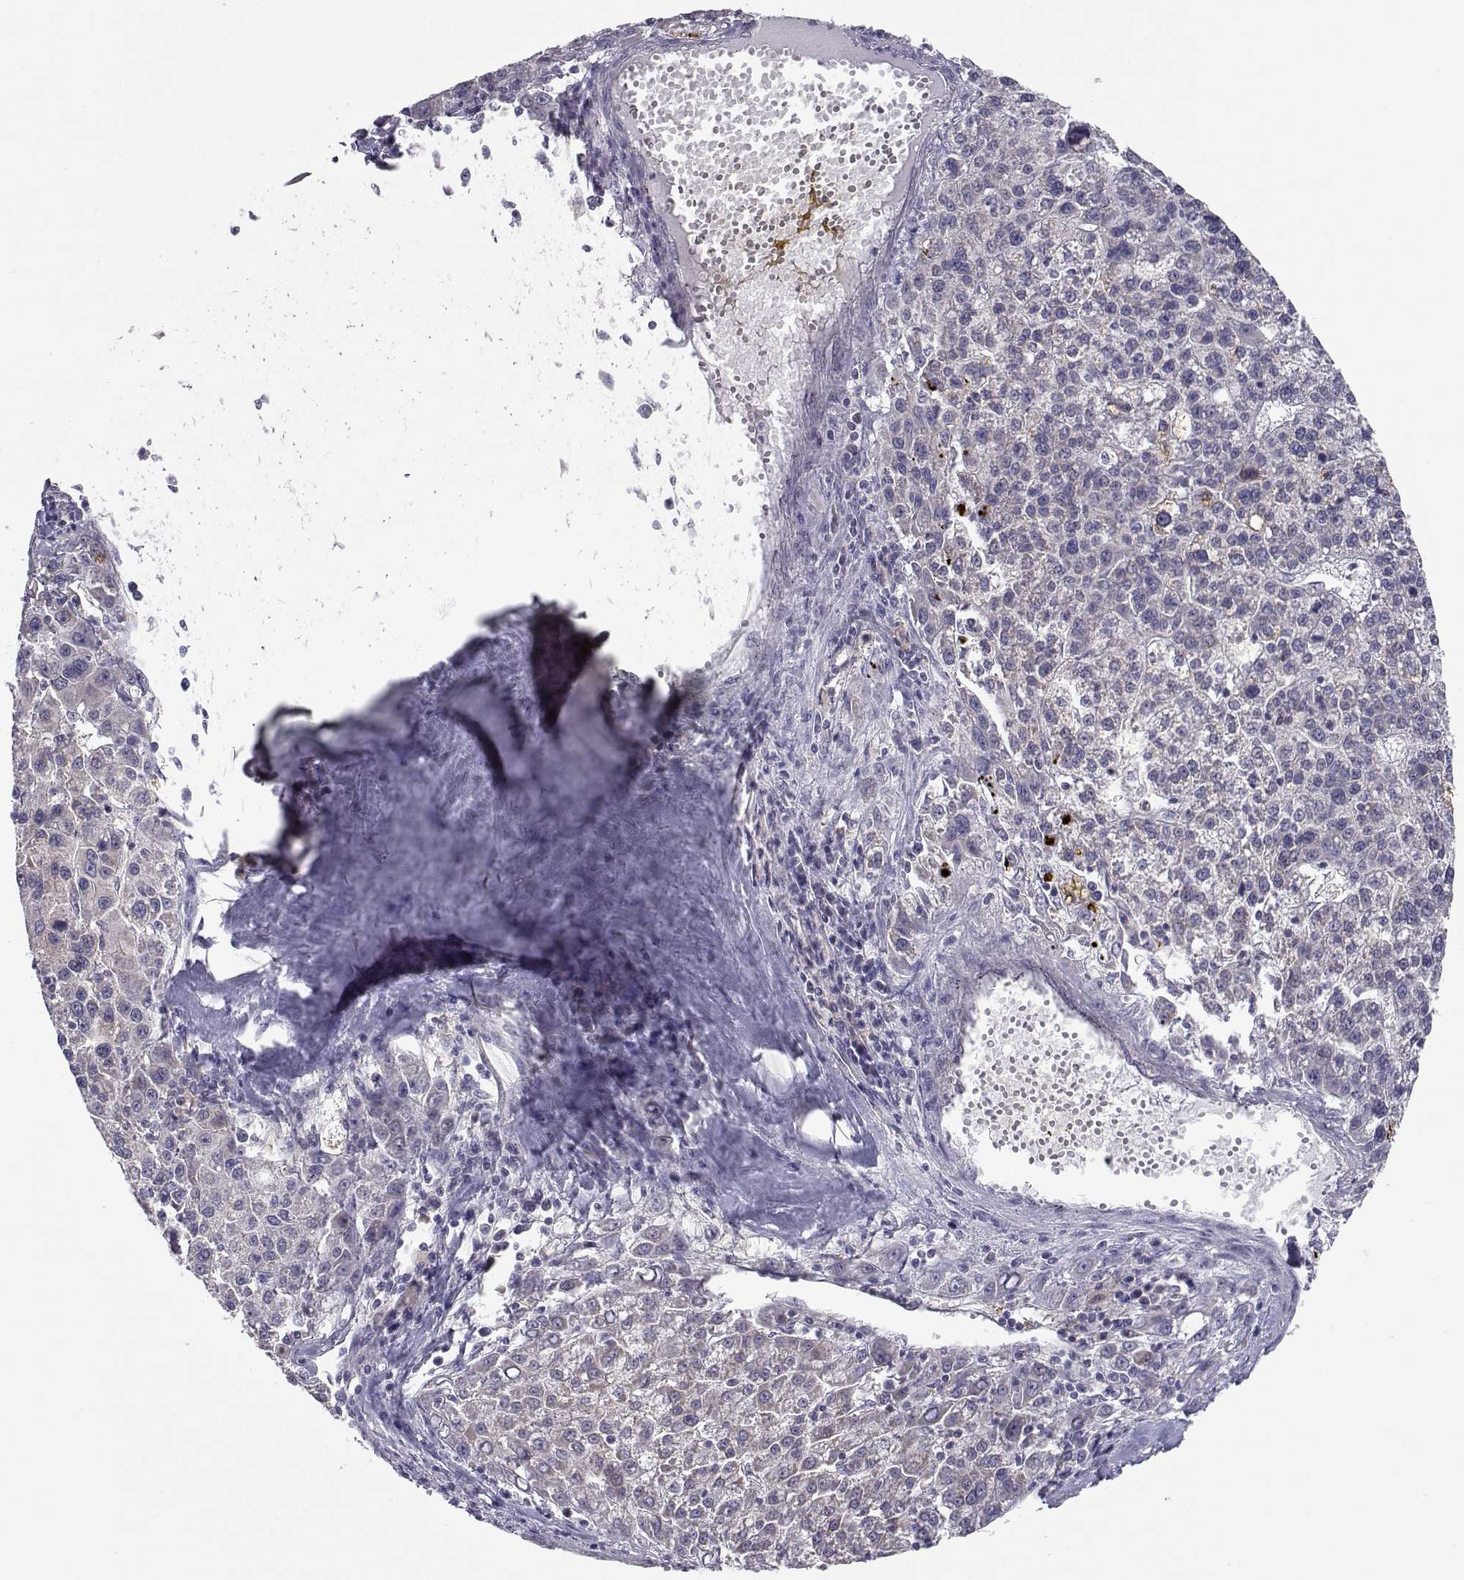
{"staining": {"intensity": "negative", "quantity": "none", "location": "none"}, "tissue": "liver cancer", "cell_type": "Tumor cells", "image_type": "cancer", "snomed": [{"axis": "morphology", "description": "Carcinoma, Hepatocellular, NOS"}, {"axis": "topography", "description": "Liver"}], "caption": "This is a histopathology image of immunohistochemistry (IHC) staining of hepatocellular carcinoma (liver), which shows no positivity in tumor cells.", "gene": "NPVF", "patient": {"sex": "female", "age": 58}}